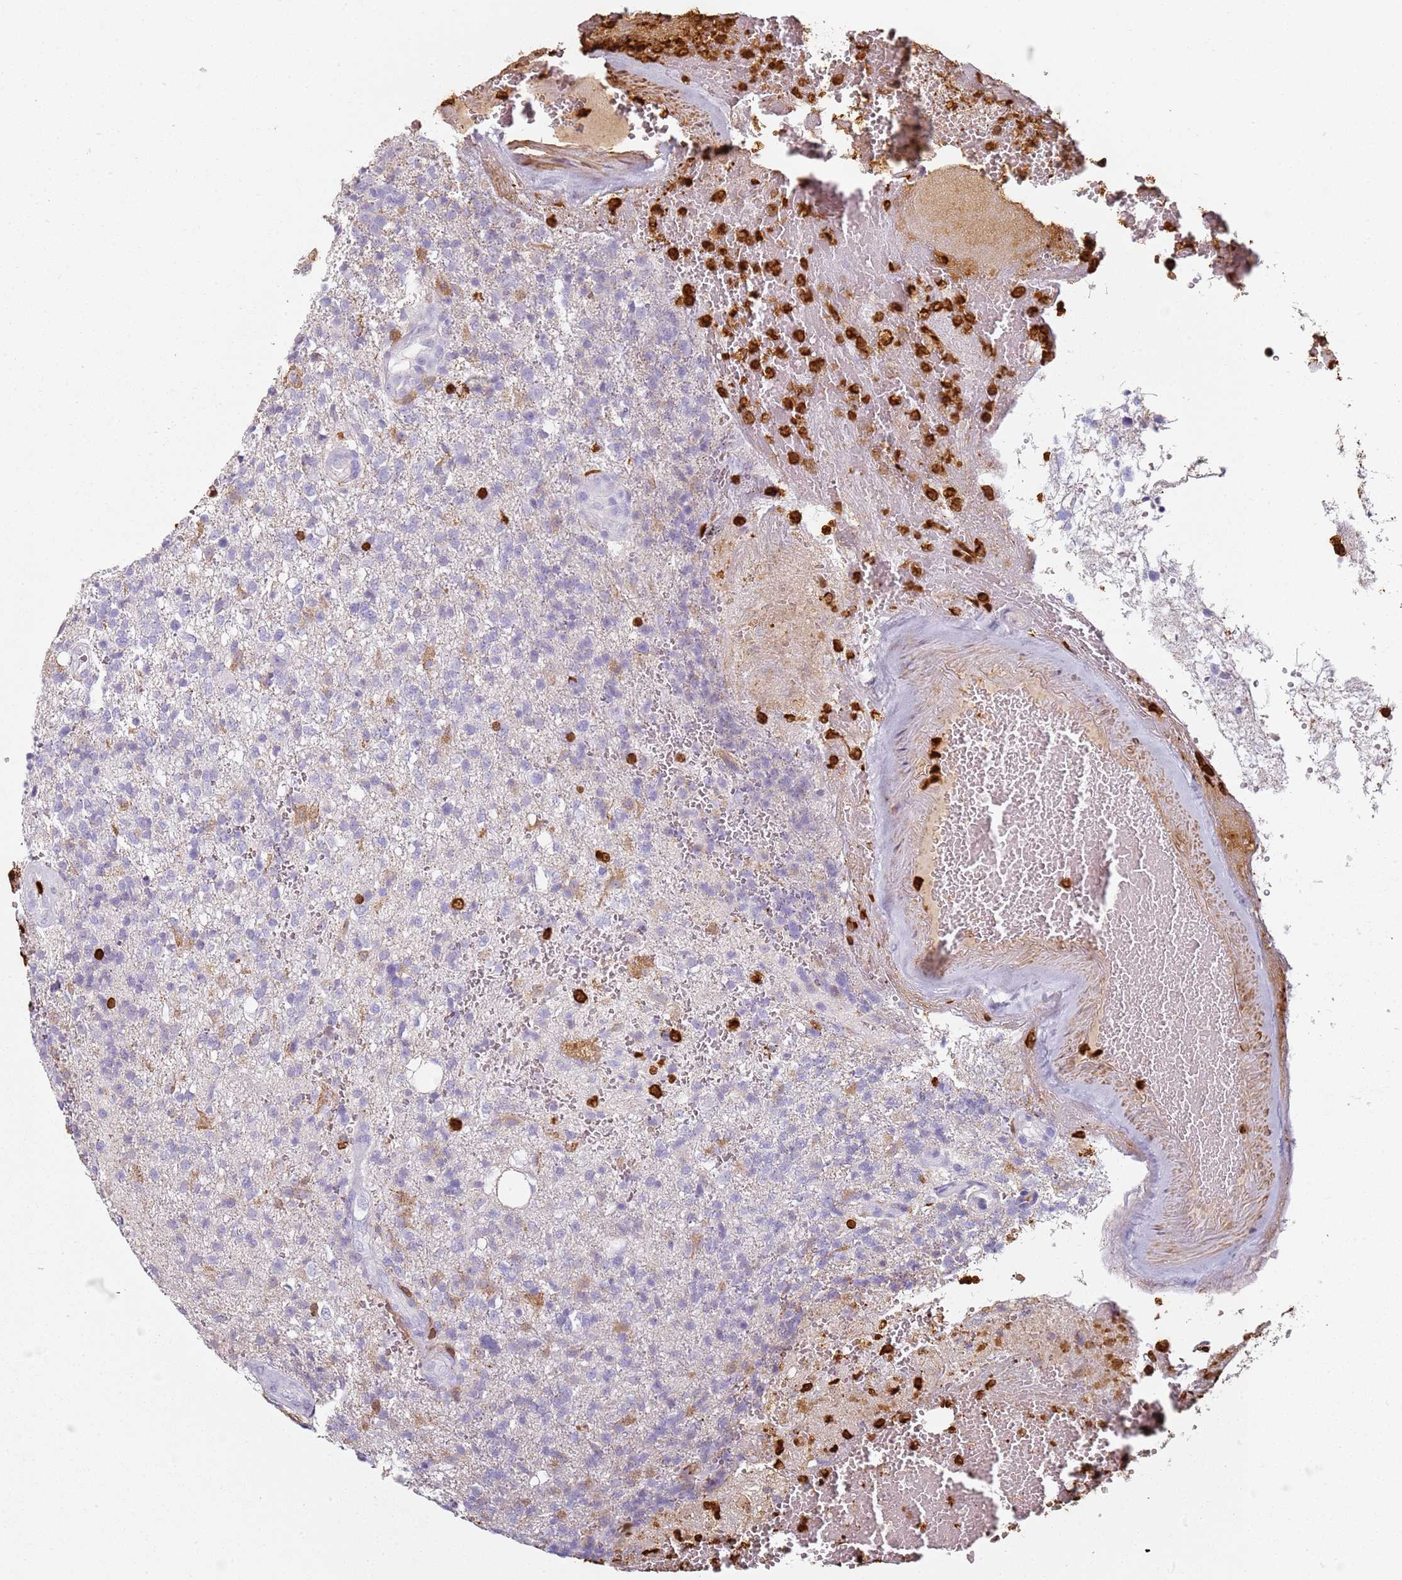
{"staining": {"intensity": "negative", "quantity": "none", "location": "none"}, "tissue": "glioma", "cell_type": "Tumor cells", "image_type": "cancer", "snomed": [{"axis": "morphology", "description": "Glioma, malignant, High grade"}, {"axis": "topography", "description": "Brain"}], "caption": "Histopathology image shows no significant protein positivity in tumor cells of malignant high-grade glioma.", "gene": "S100A4", "patient": {"sex": "male", "age": 56}}